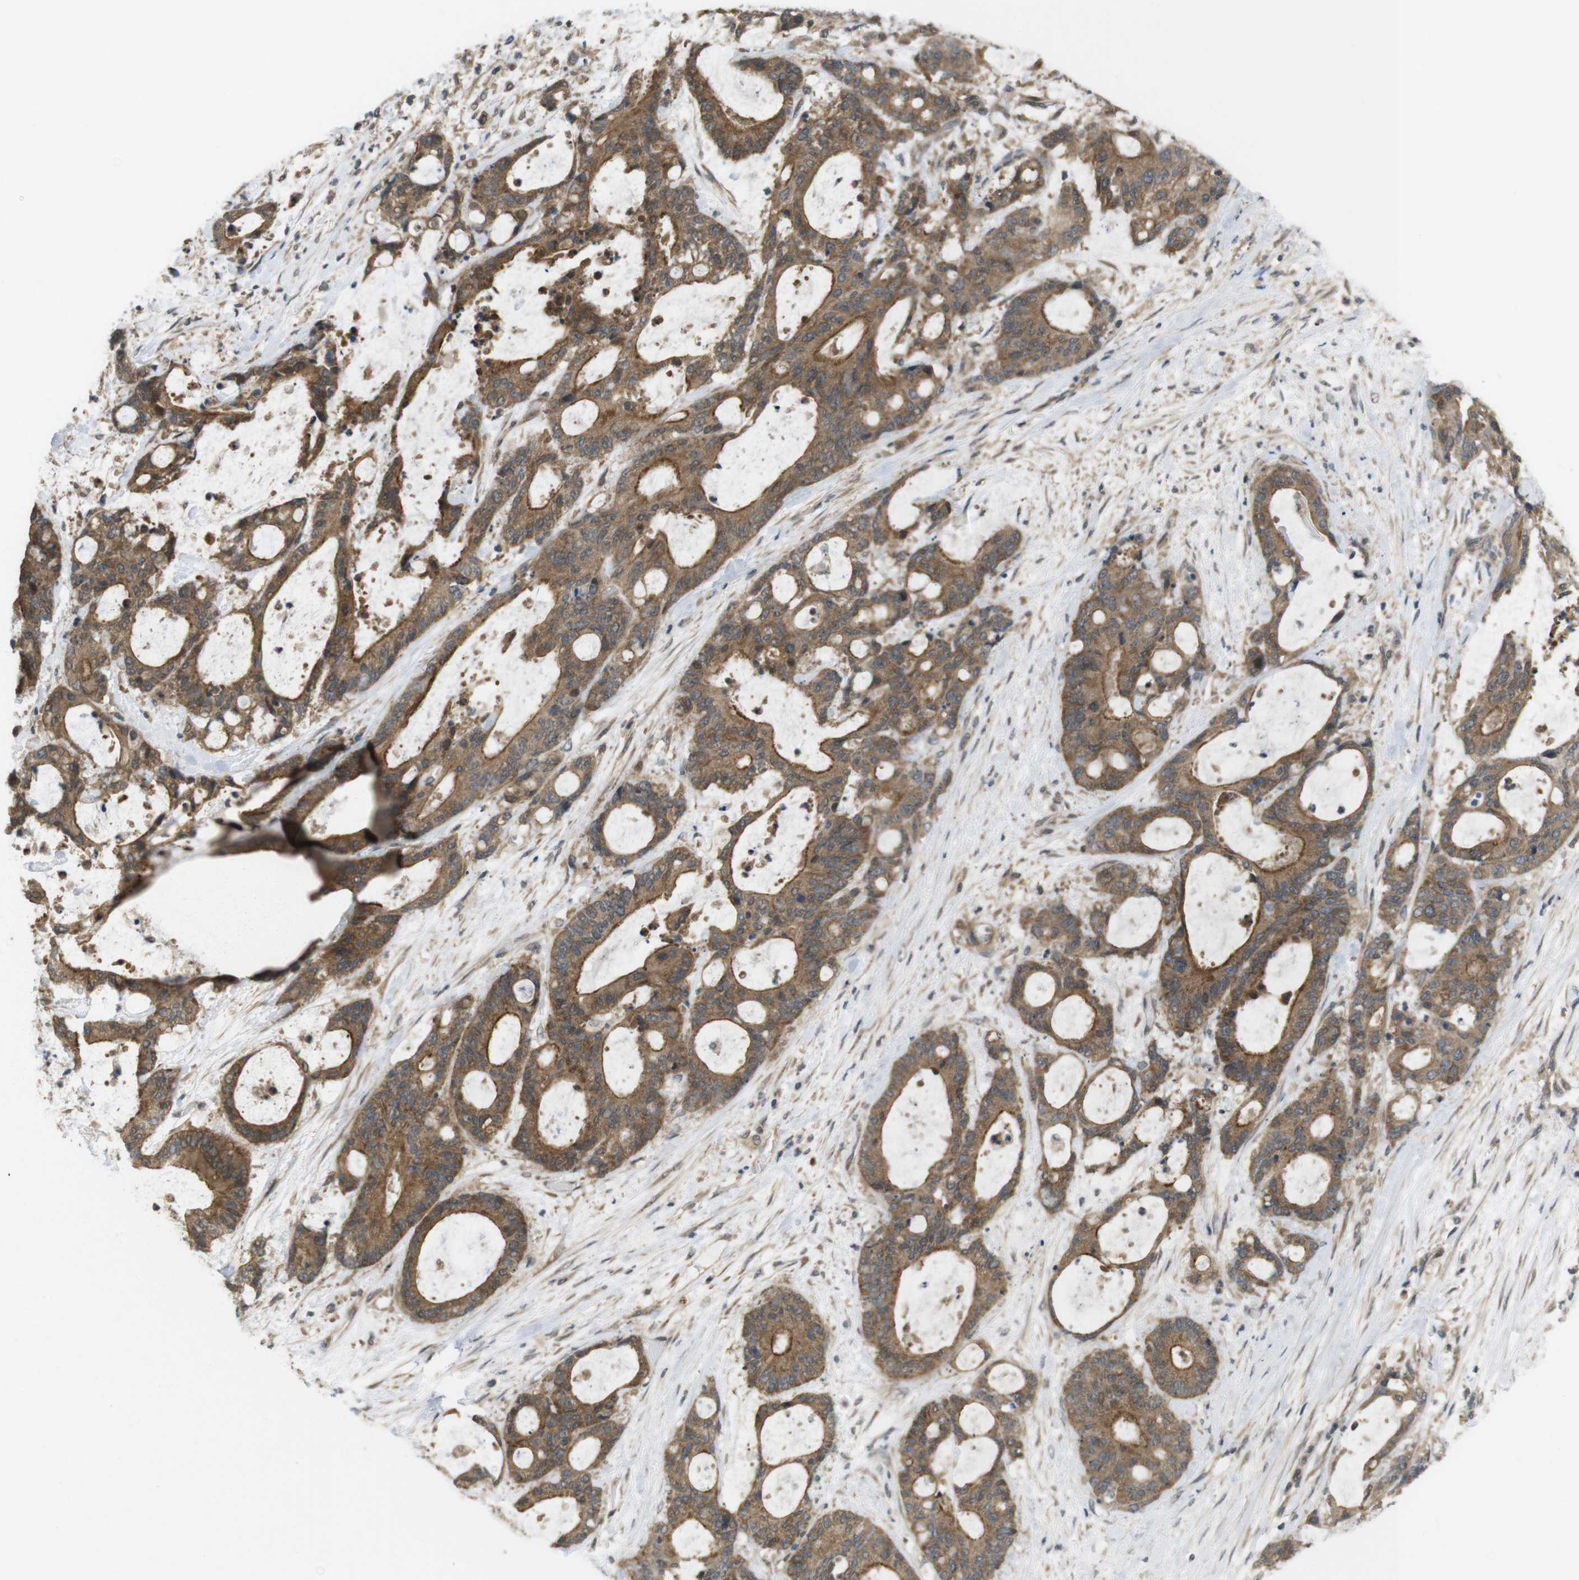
{"staining": {"intensity": "moderate", "quantity": ">75%", "location": "cytoplasmic/membranous"}, "tissue": "liver cancer", "cell_type": "Tumor cells", "image_type": "cancer", "snomed": [{"axis": "morphology", "description": "Cholangiocarcinoma"}, {"axis": "topography", "description": "Liver"}], "caption": "Tumor cells reveal medium levels of moderate cytoplasmic/membranous expression in about >75% of cells in liver cholangiocarcinoma.", "gene": "RNF130", "patient": {"sex": "female", "age": 73}}